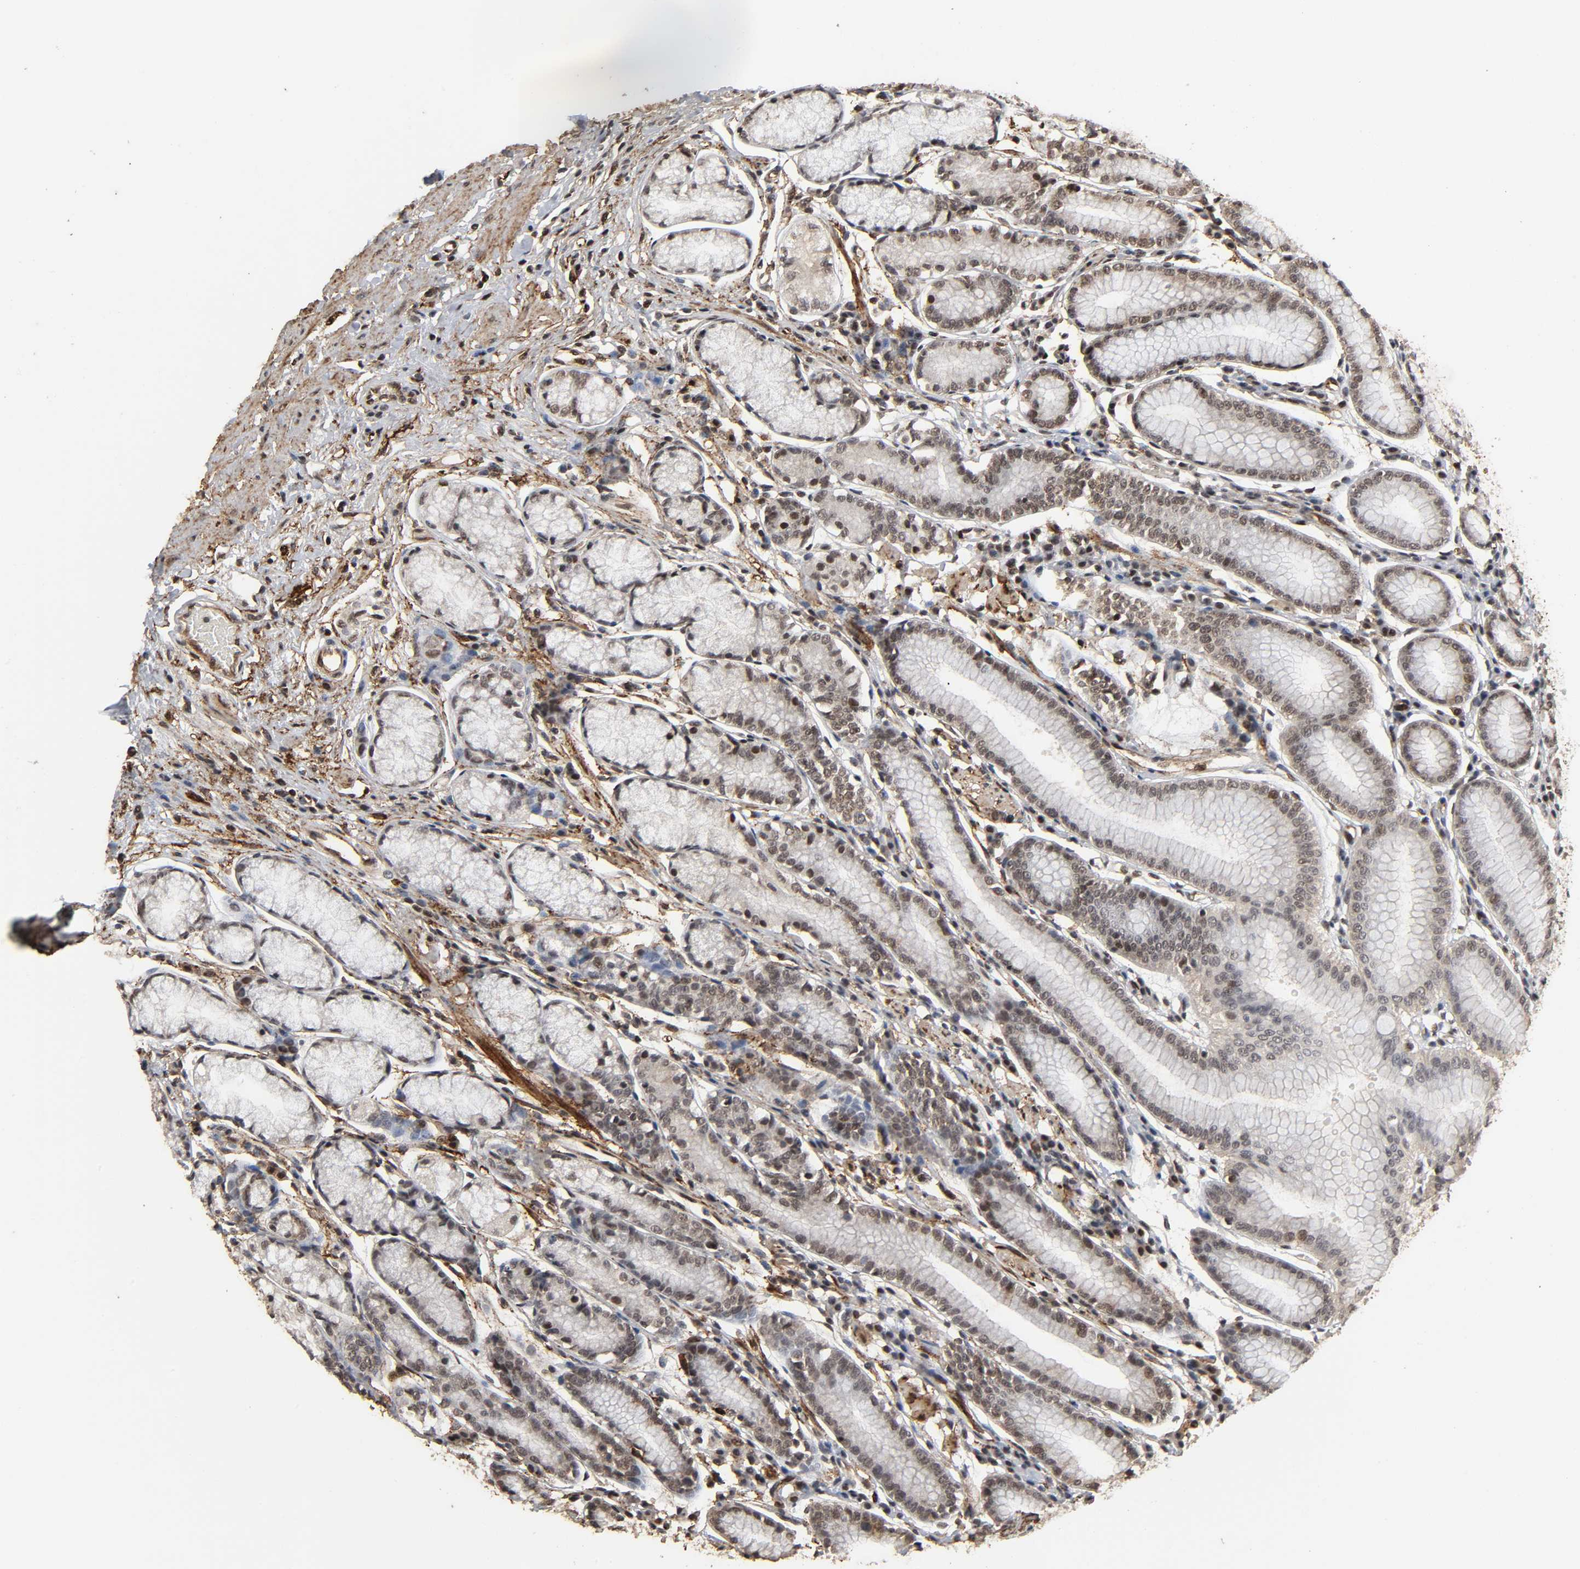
{"staining": {"intensity": "weak", "quantity": ">75%", "location": "cytoplasmic/membranous,nuclear"}, "tissue": "stomach", "cell_type": "Glandular cells", "image_type": "normal", "snomed": [{"axis": "morphology", "description": "Normal tissue, NOS"}, {"axis": "morphology", "description": "Inflammation, NOS"}, {"axis": "topography", "description": "Stomach, lower"}], "caption": "Brown immunohistochemical staining in normal human stomach shows weak cytoplasmic/membranous,nuclear positivity in about >75% of glandular cells.", "gene": "AHNAK2", "patient": {"sex": "male", "age": 59}}